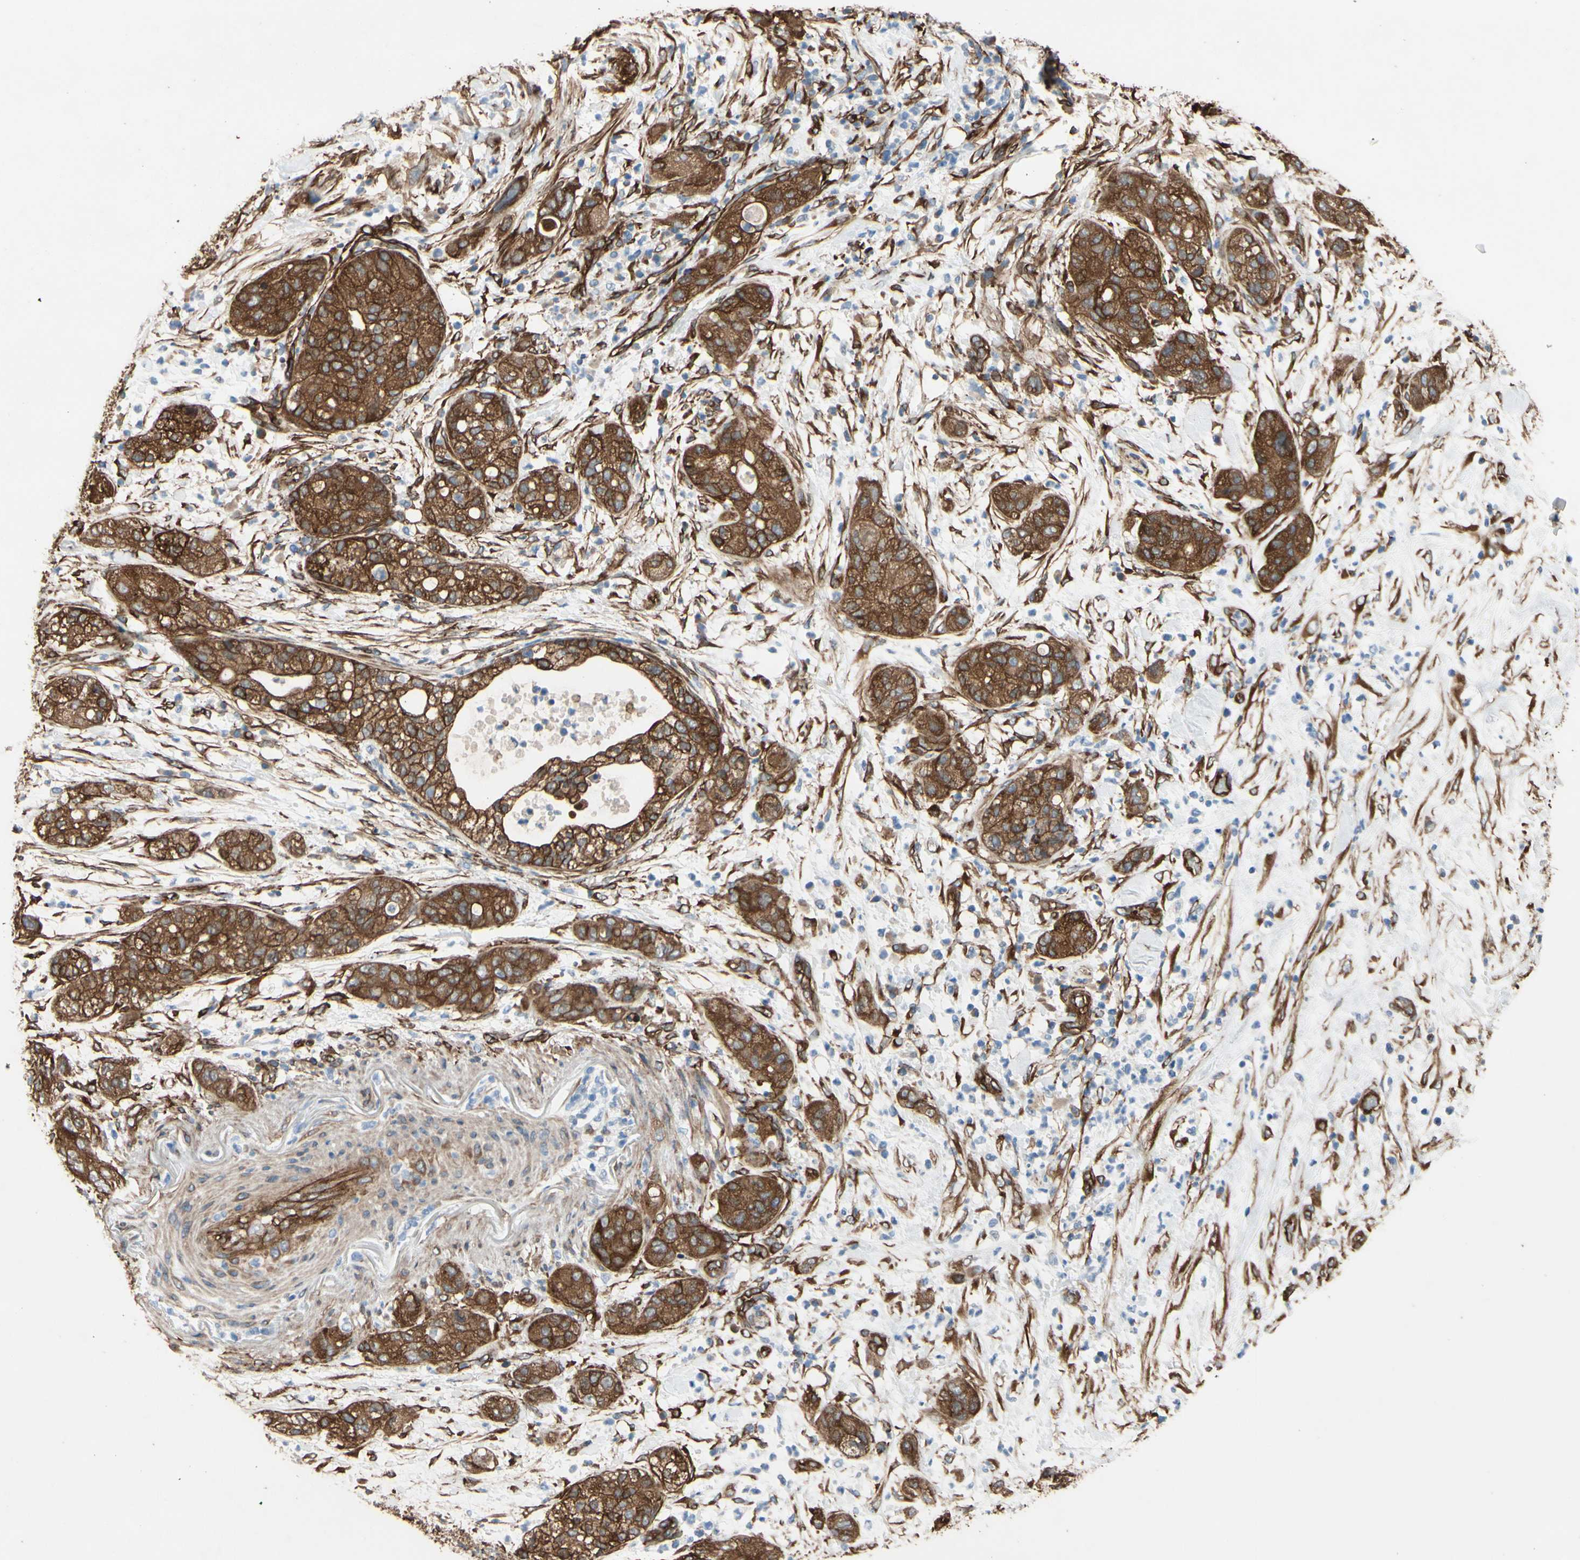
{"staining": {"intensity": "weak", "quantity": ">75%", "location": "cytoplasmic/membranous"}, "tissue": "pancreatic cancer", "cell_type": "Tumor cells", "image_type": "cancer", "snomed": [{"axis": "morphology", "description": "Adenocarcinoma, NOS"}, {"axis": "topography", "description": "Pancreas"}], "caption": "A histopathology image of adenocarcinoma (pancreatic) stained for a protein displays weak cytoplasmic/membranous brown staining in tumor cells.", "gene": "CTTNBP2", "patient": {"sex": "female", "age": 78}}